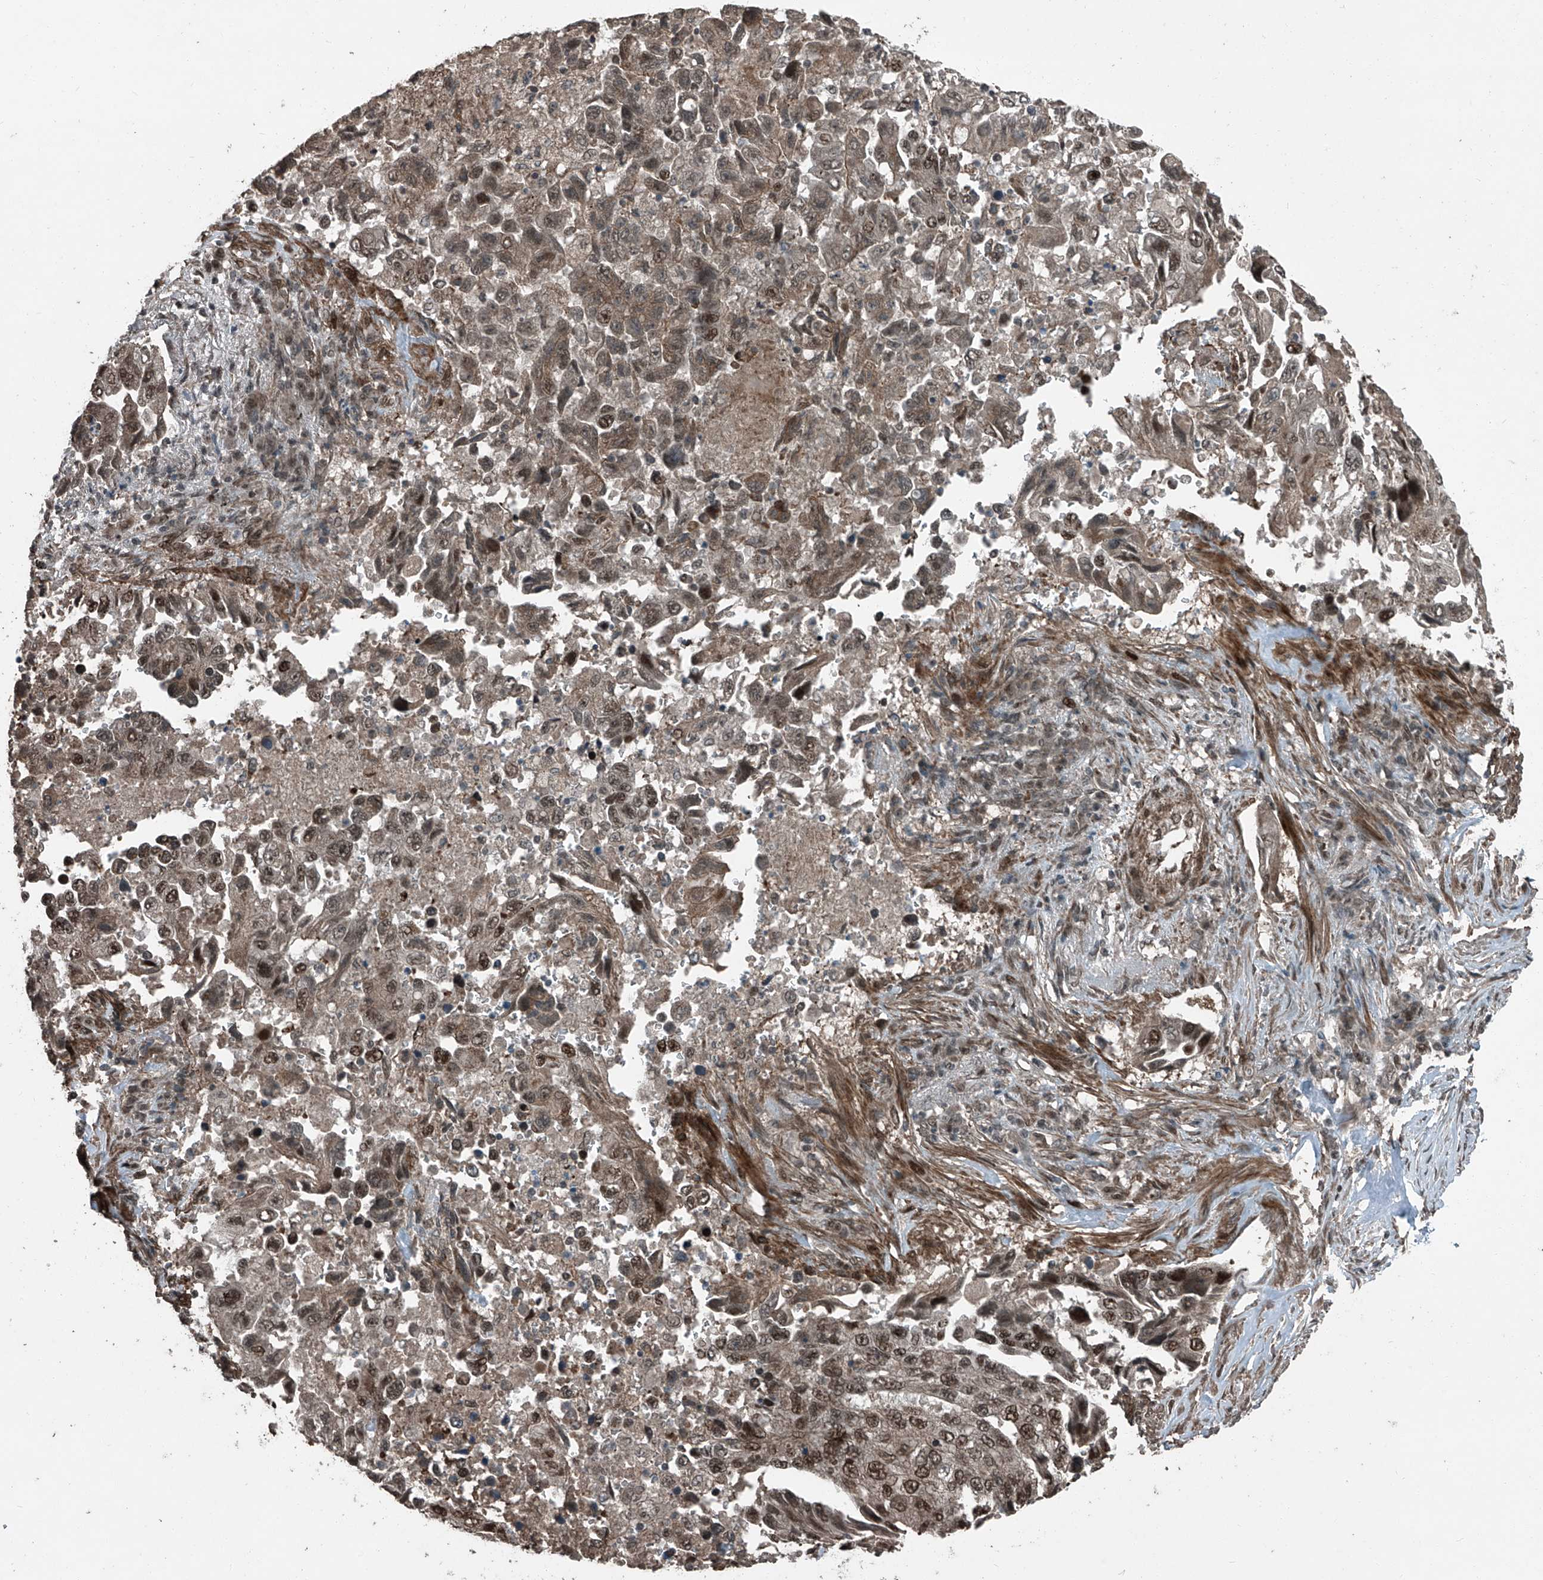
{"staining": {"intensity": "moderate", "quantity": ">75%", "location": "cytoplasmic/membranous,nuclear"}, "tissue": "lung cancer", "cell_type": "Tumor cells", "image_type": "cancer", "snomed": [{"axis": "morphology", "description": "Adenocarcinoma, NOS"}, {"axis": "topography", "description": "Lung"}], "caption": "Protein expression analysis of human lung cancer reveals moderate cytoplasmic/membranous and nuclear positivity in approximately >75% of tumor cells.", "gene": "ZNF570", "patient": {"sex": "female", "age": 51}}